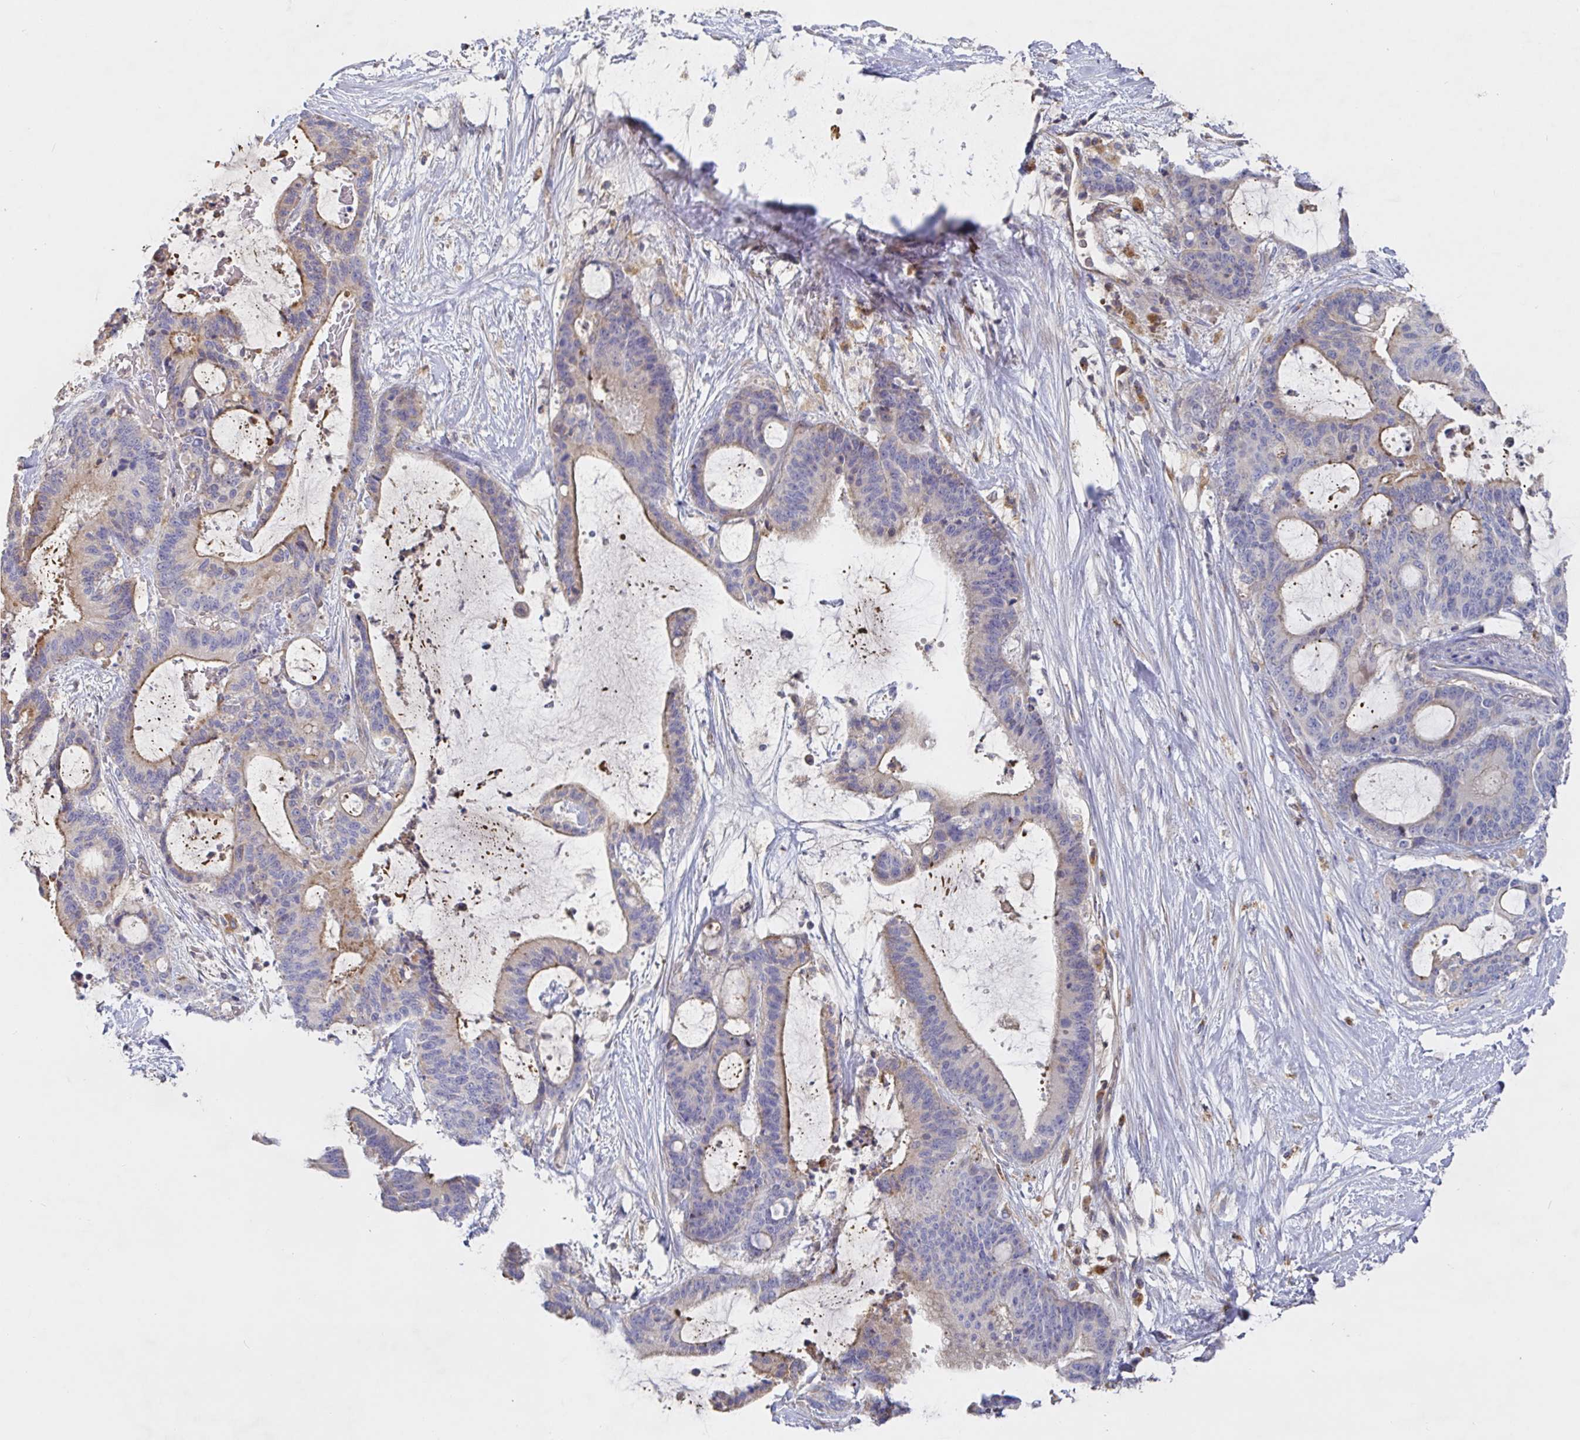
{"staining": {"intensity": "weak", "quantity": "25%-75%", "location": "cytoplasmic/membranous"}, "tissue": "liver cancer", "cell_type": "Tumor cells", "image_type": "cancer", "snomed": [{"axis": "morphology", "description": "Normal tissue, NOS"}, {"axis": "morphology", "description": "Cholangiocarcinoma"}, {"axis": "topography", "description": "Liver"}, {"axis": "topography", "description": "Peripheral nerve tissue"}], "caption": "Cholangiocarcinoma (liver) was stained to show a protein in brown. There is low levels of weak cytoplasmic/membranous staining in about 25%-75% of tumor cells.", "gene": "IRAK2", "patient": {"sex": "female", "age": 73}}